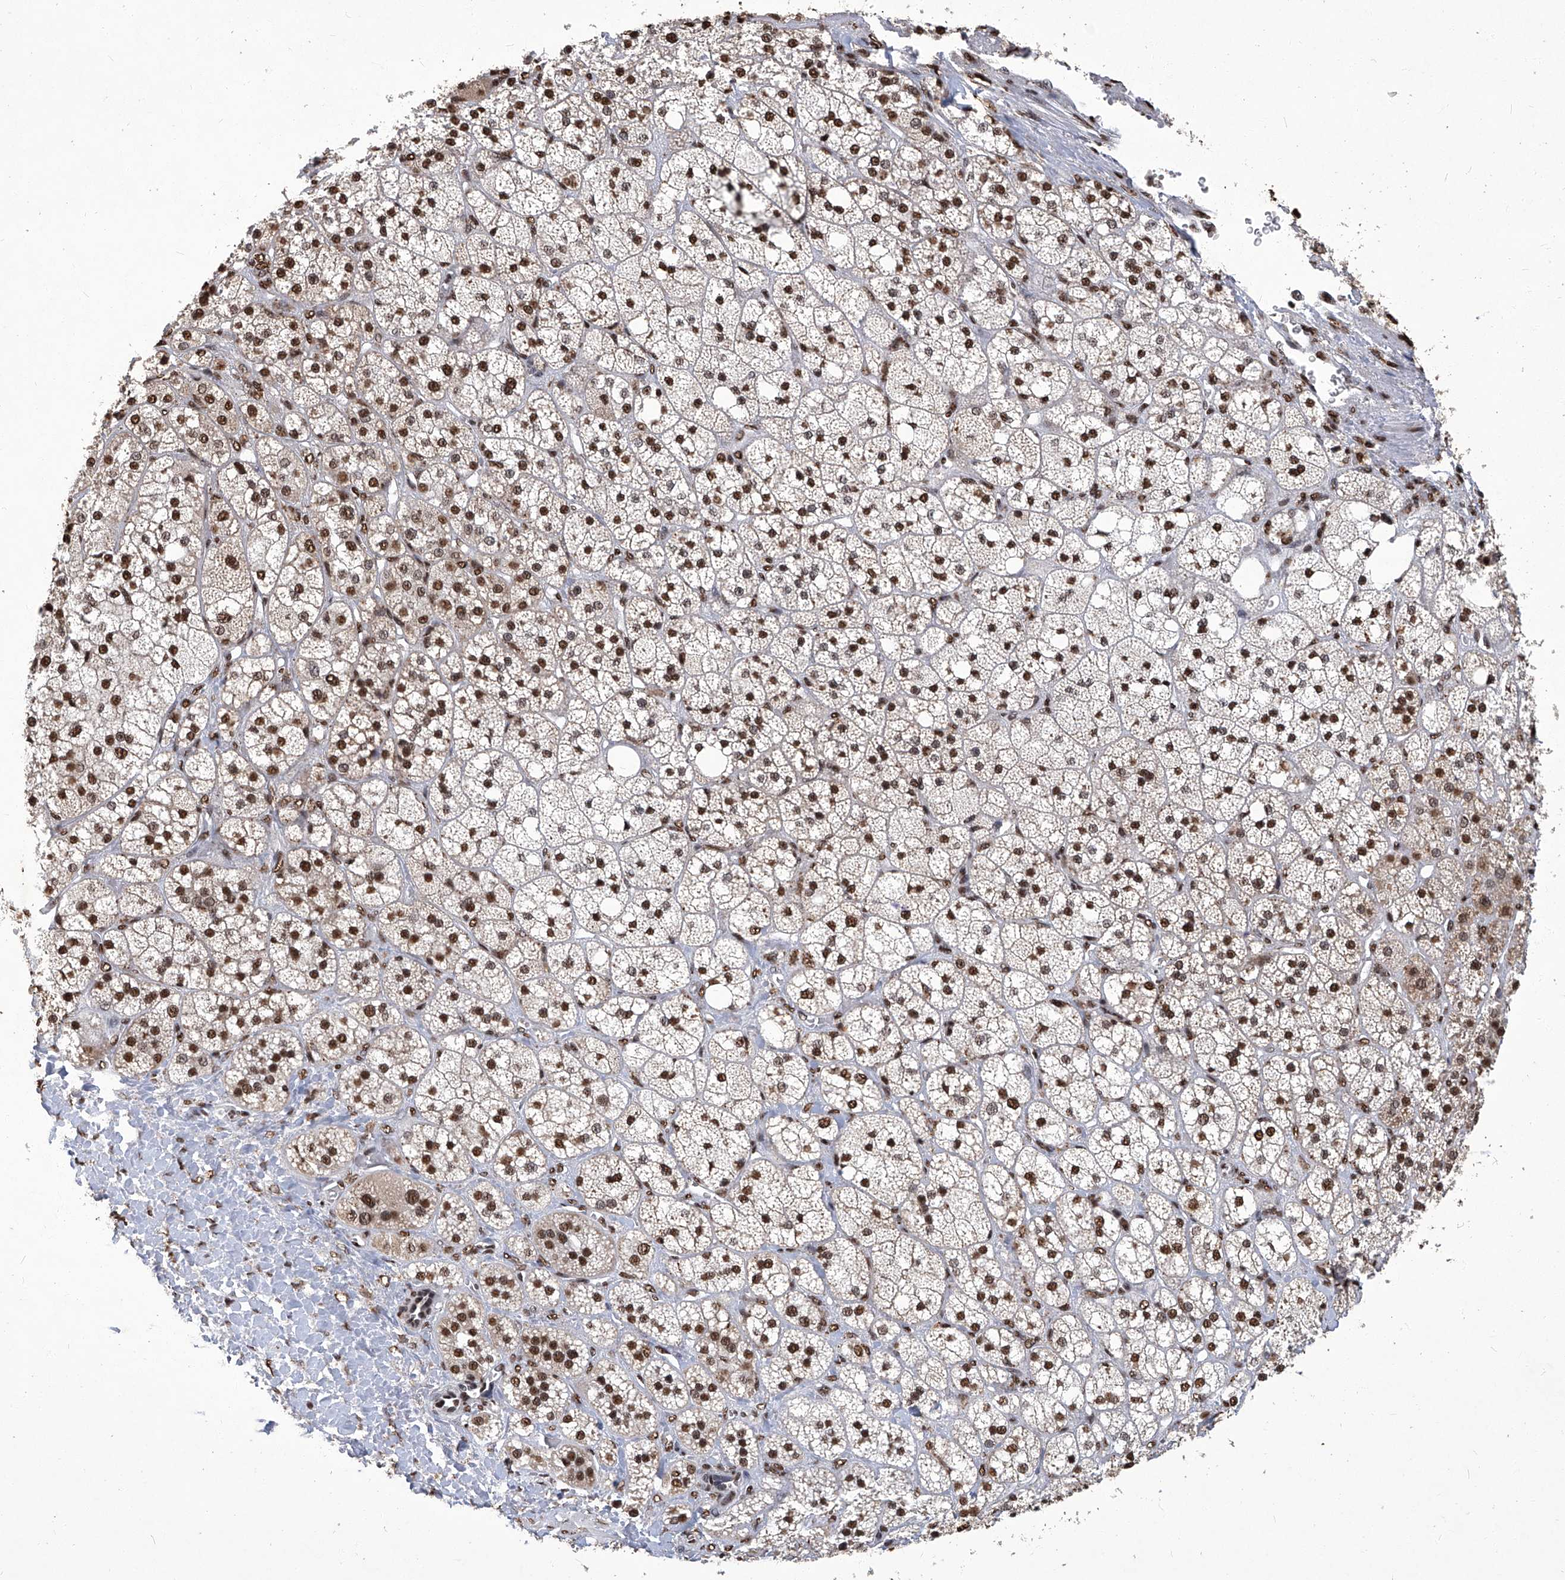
{"staining": {"intensity": "strong", "quantity": ">75%", "location": "nuclear"}, "tissue": "adrenal gland", "cell_type": "Glandular cells", "image_type": "normal", "snomed": [{"axis": "morphology", "description": "Normal tissue, NOS"}, {"axis": "topography", "description": "Adrenal gland"}], "caption": "A brown stain labels strong nuclear staining of a protein in glandular cells of normal human adrenal gland. (brown staining indicates protein expression, while blue staining denotes nuclei).", "gene": "HBP1", "patient": {"sex": "male", "age": 61}}